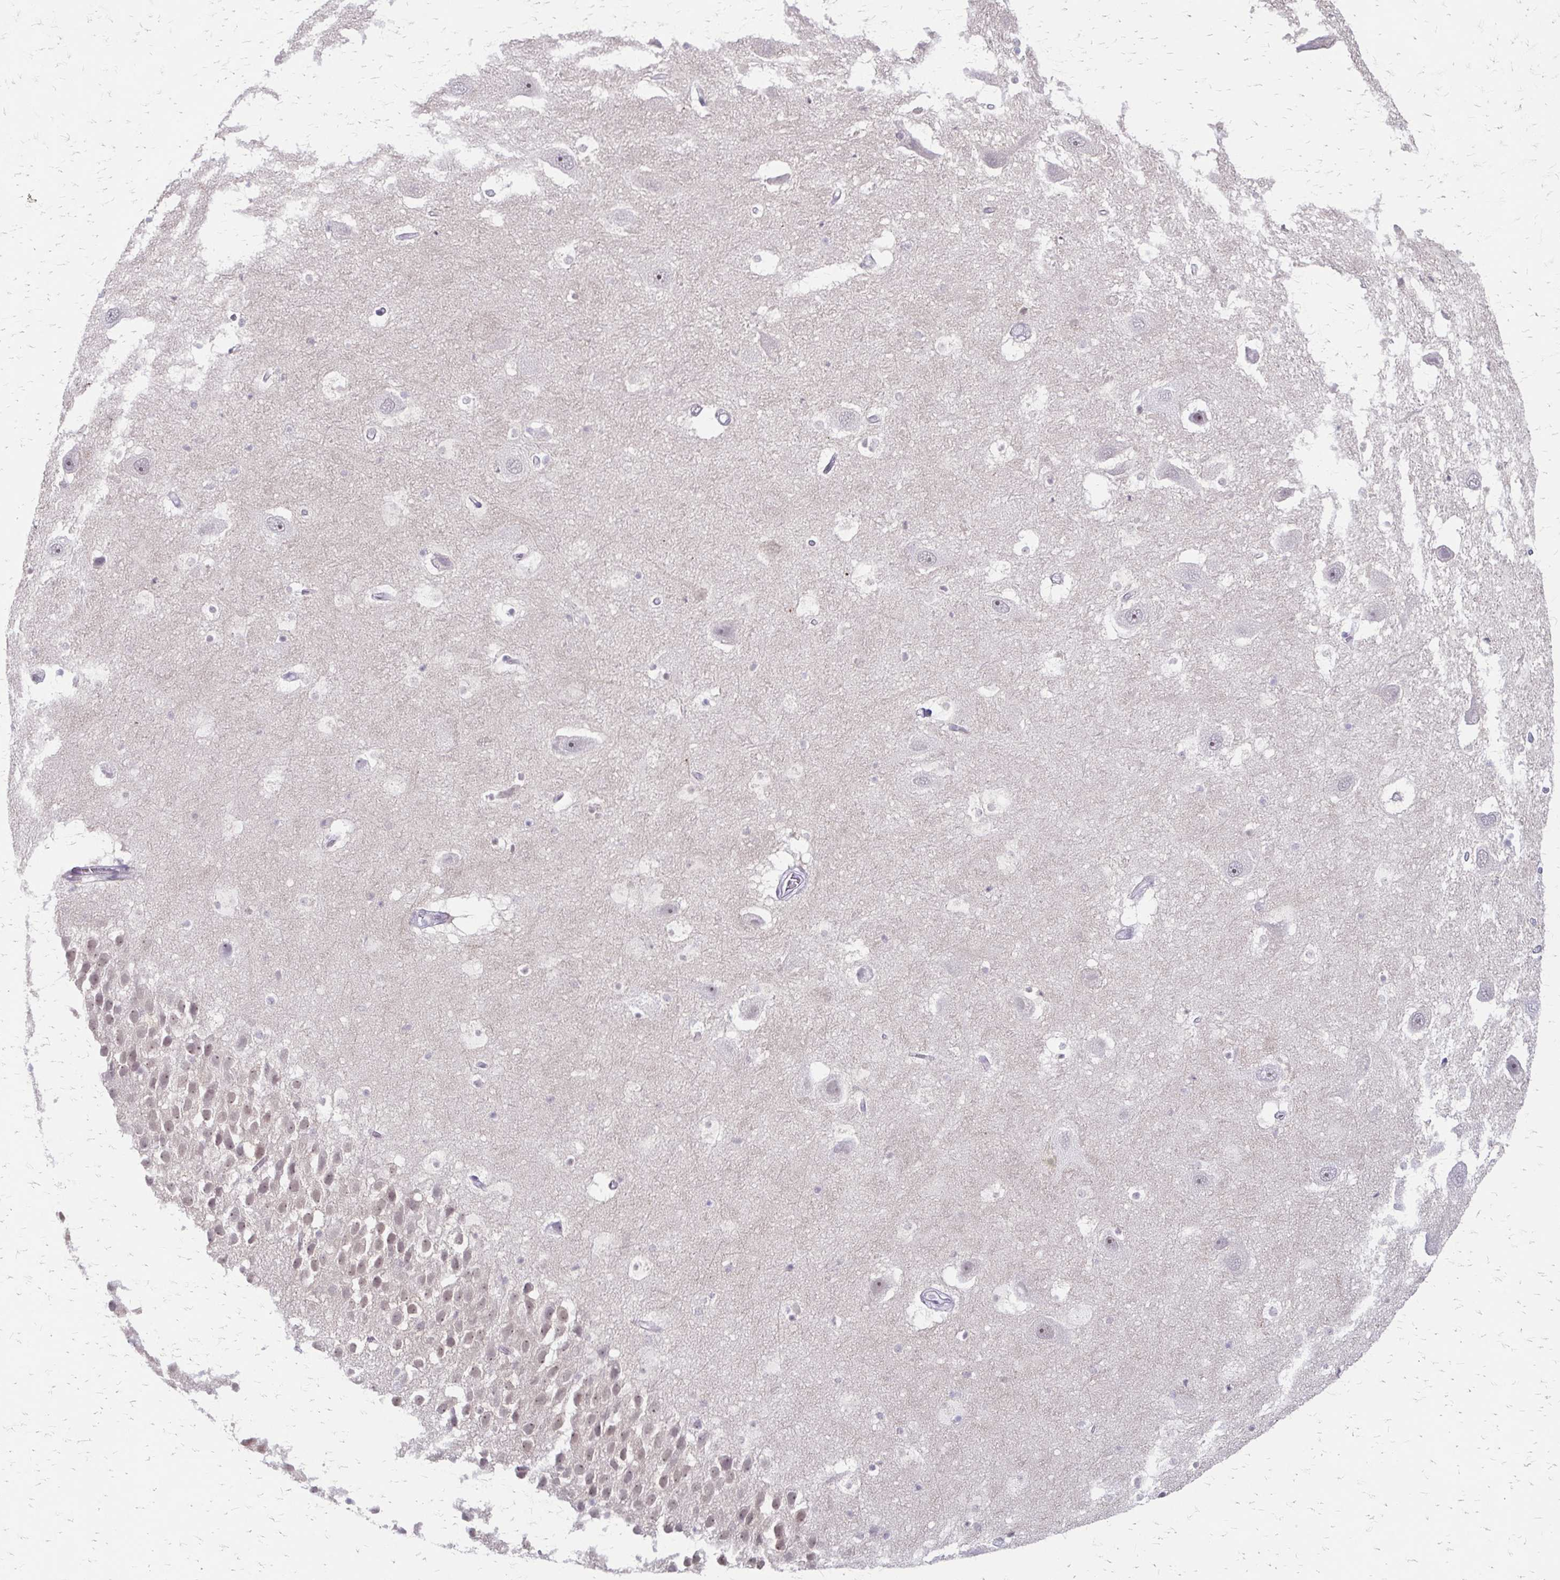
{"staining": {"intensity": "negative", "quantity": "none", "location": "none"}, "tissue": "hippocampus", "cell_type": "Glial cells", "image_type": "normal", "snomed": [{"axis": "morphology", "description": "Normal tissue, NOS"}, {"axis": "topography", "description": "Hippocampus"}], "caption": "A histopathology image of hippocampus stained for a protein demonstrates no brown staining in glial cells. (DAB IHC, high magnification).", "gene": "EED", "patient": {"sex": "male", "age": 26}}